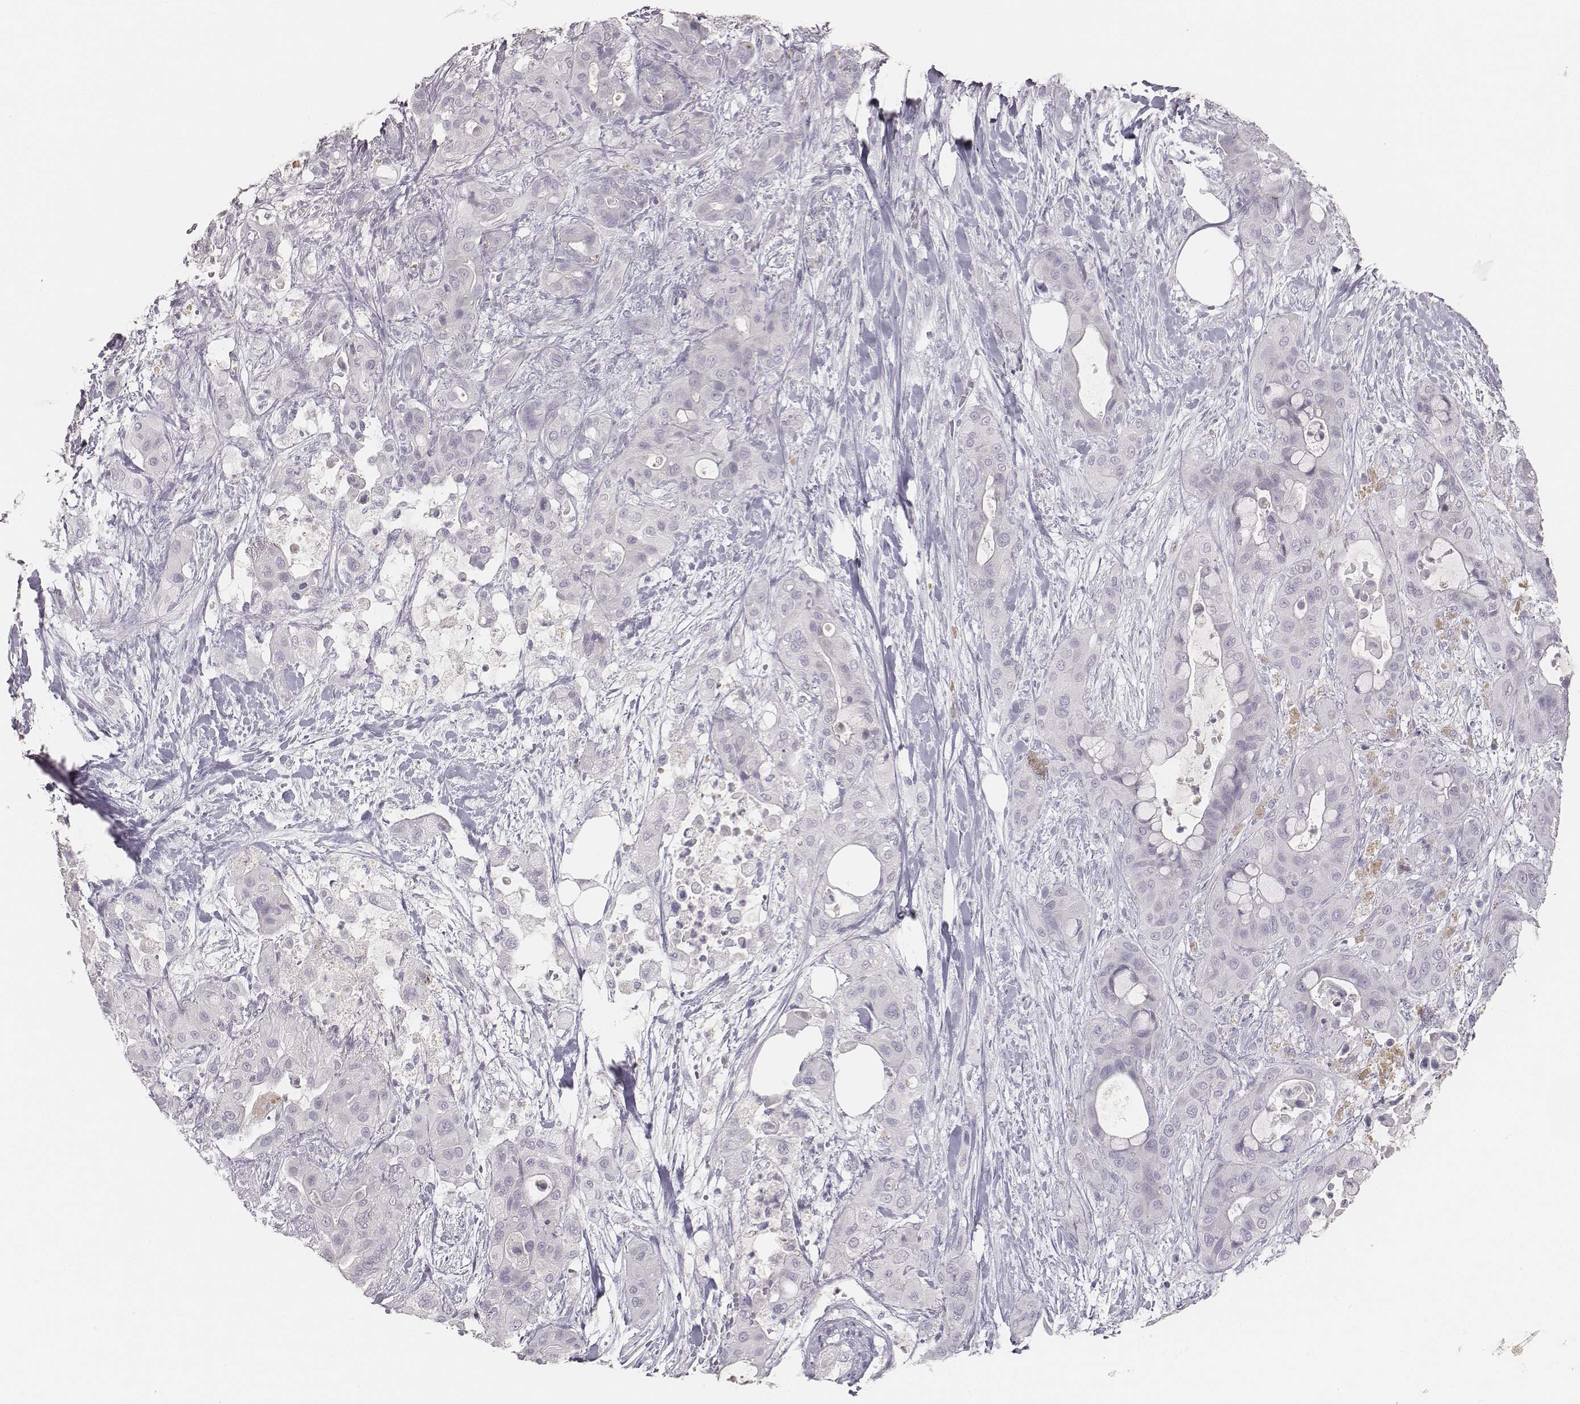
{"staining": {"intensity": "negative", "quantity": "none", "location": "none"}, "tissue": "pancreatic cancer", "cell_type": "Tumor cells", "image_type": "cancer", "snomed": [{"axis": "morphology", "description": "Adenocarcinoma, NOS"}, {"axis": "topography", "description": "Pancreas"}], "caption": "The image exhibits no significant expression in tumor cells of pancreatic cancer. Brightfield microscopy of immunohistochemistry (IHC) stained with DAB (brown) and hematoxylin (blue), captured at high magnification.", "gene": "MYH6", "patient": {"sex": "male", "age": 71}}